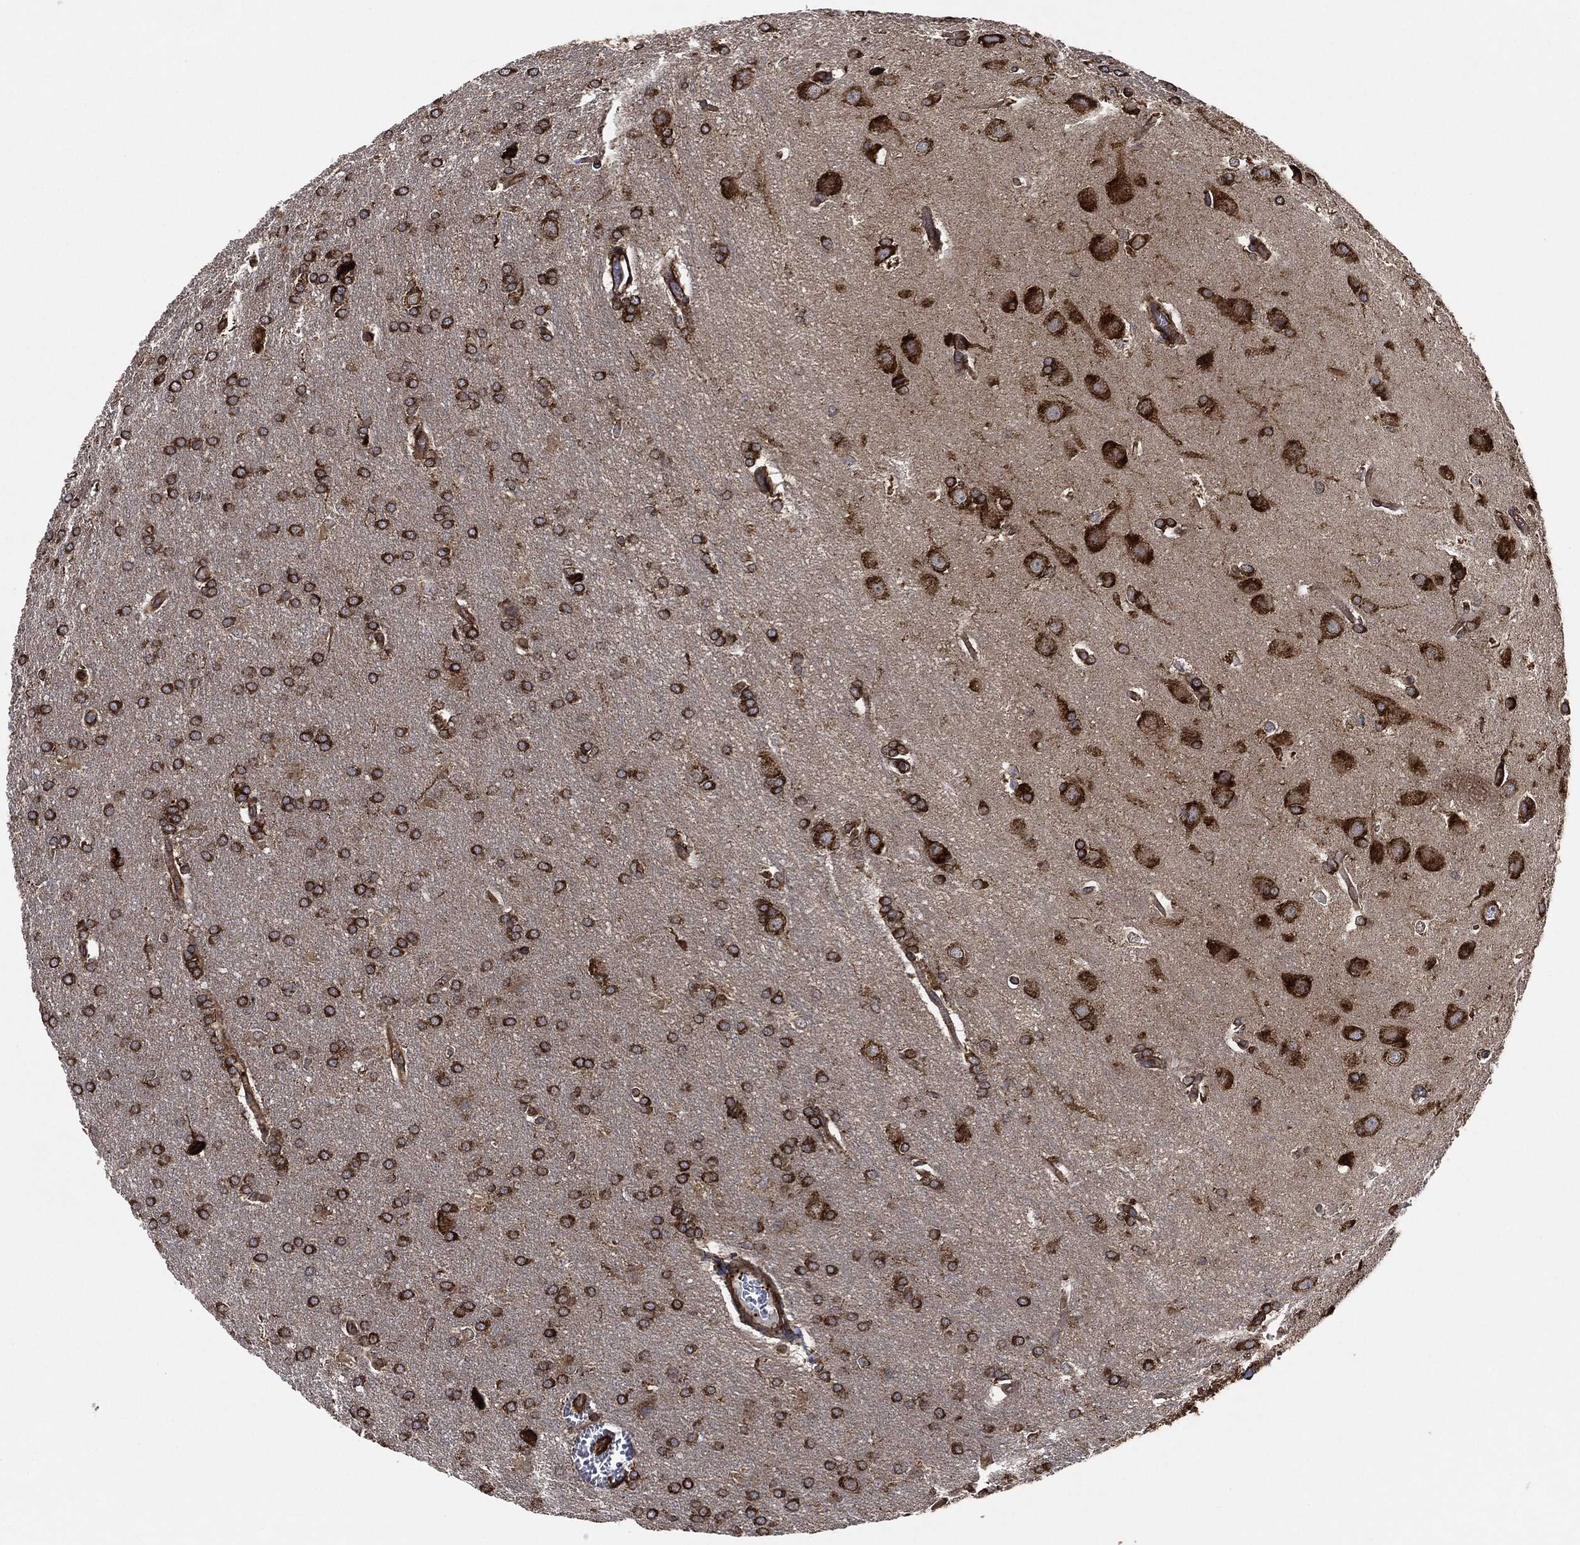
{"staining": {"intensity": "strong", "quantity": ">75%", "location": "cytoplasmic/membranous"}, "tissue": "glioma", "cell_type": "Tumor cells", "image_type": "cancer", "snomed": [{"axis": "morphology", "description": "Glioma, malignant, Low grade"}, {"axis": "topography", "description": "Brain"}], "caption": "Immunohistochemical staining of human glioma exhibits high levels of strong cytoplasmic/membranous positivity in approximately >75% of tumor cells.", "gene": "AMFR", "patient": {"sex": "female", "age": 32}}